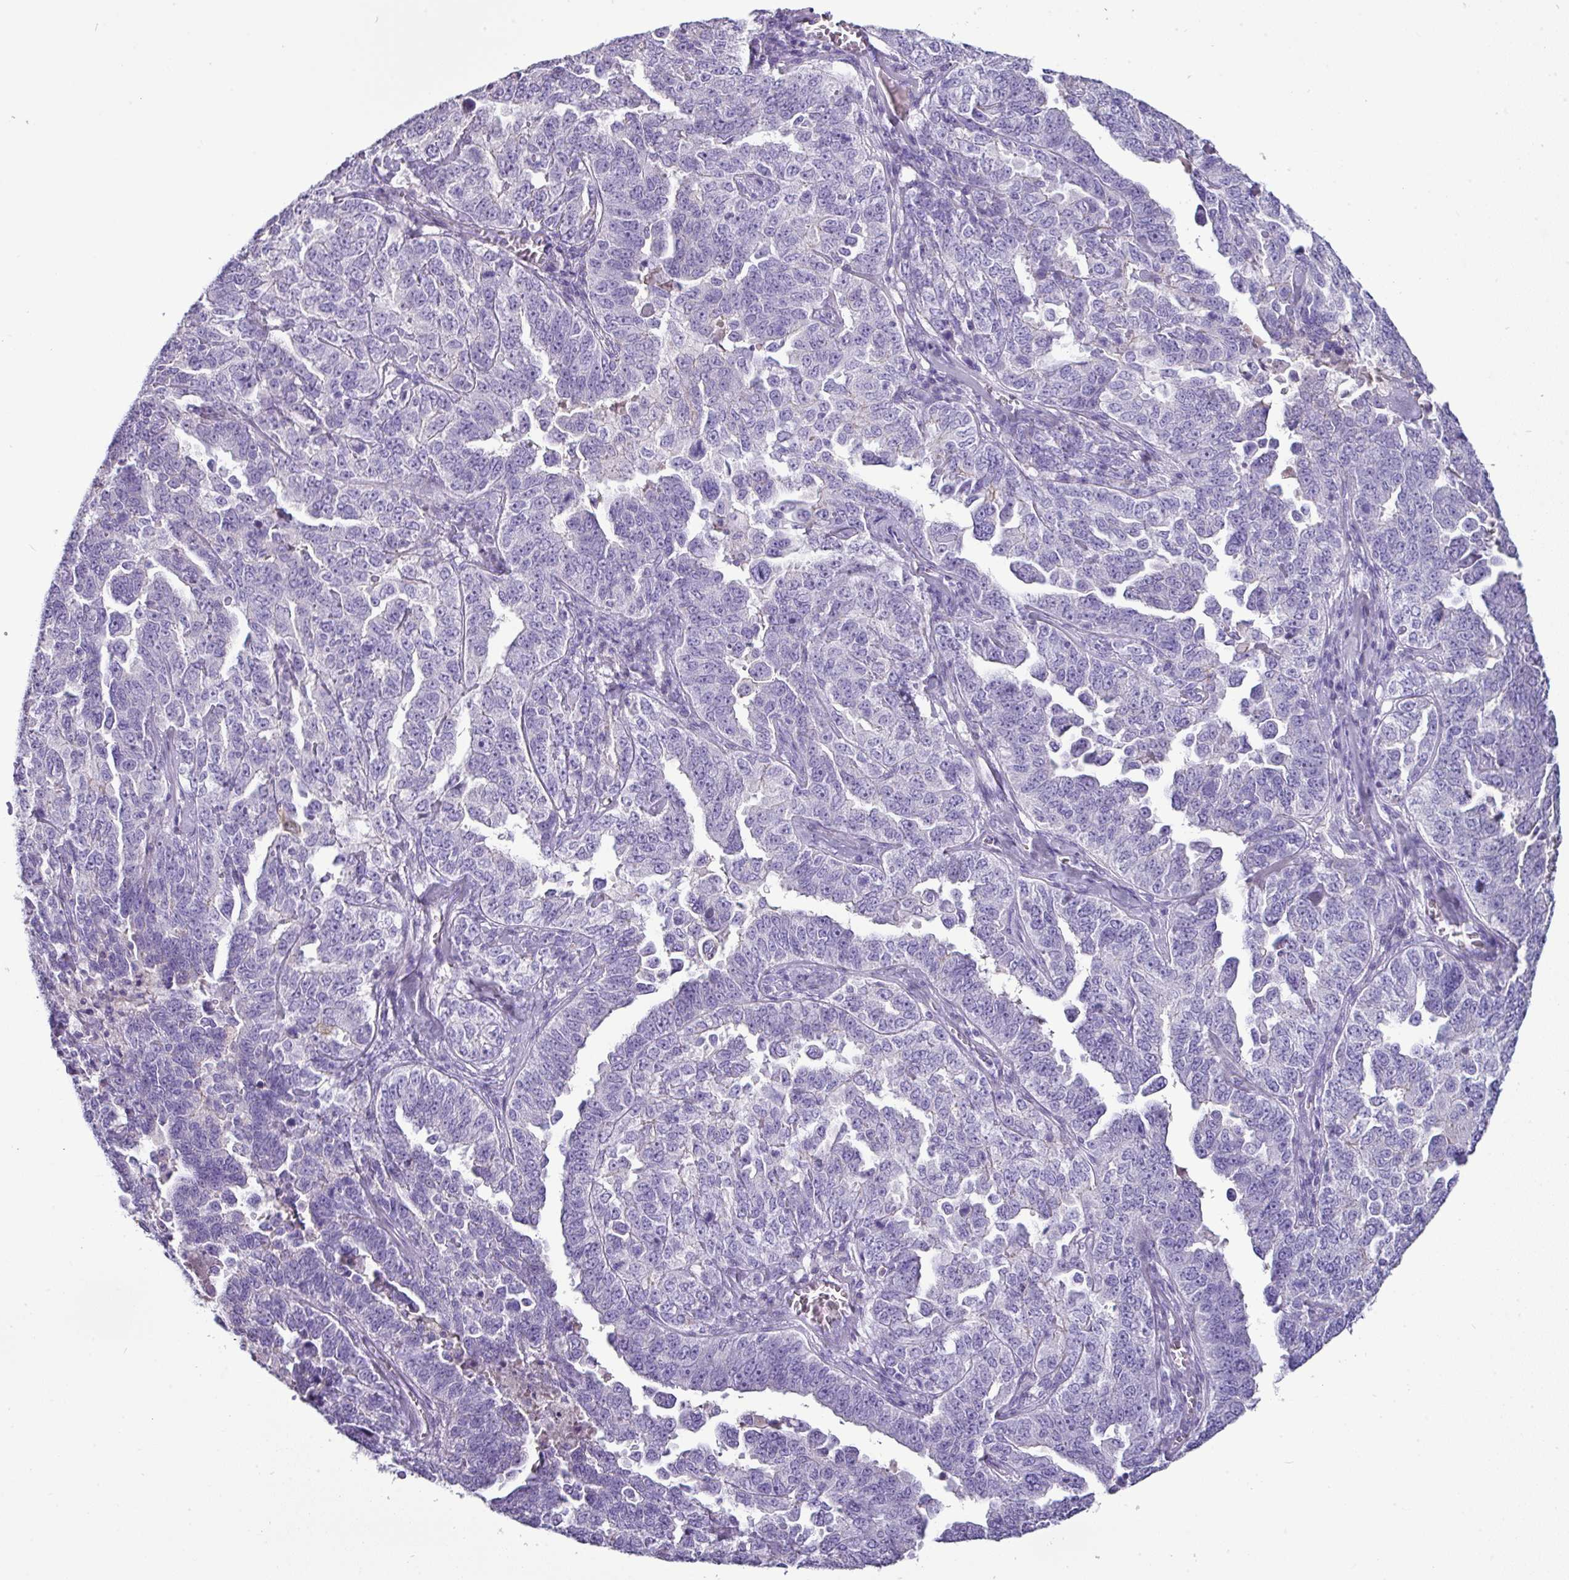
{"staining": {"intensity": "negative", "quantity": "none", "location": "none"}, "tissue": "ovarian cancer", "cell_type": "Tumor cells", "image_type": "cancer", "snomed": [{"axis": "morphology", "description": "Carcinoma, endometroid"}, {"axis": "topography", "description": "Ovary"}], "caption": "Tumor cells are negative for brown protein staining in ovarian cancer (endometroid carcinoma). (DAB immunohistochemistry visualized using brightfield microscopy, high magnification).", "gene": "GSTA3", "patient": {"sex": "female", "age": 62}}